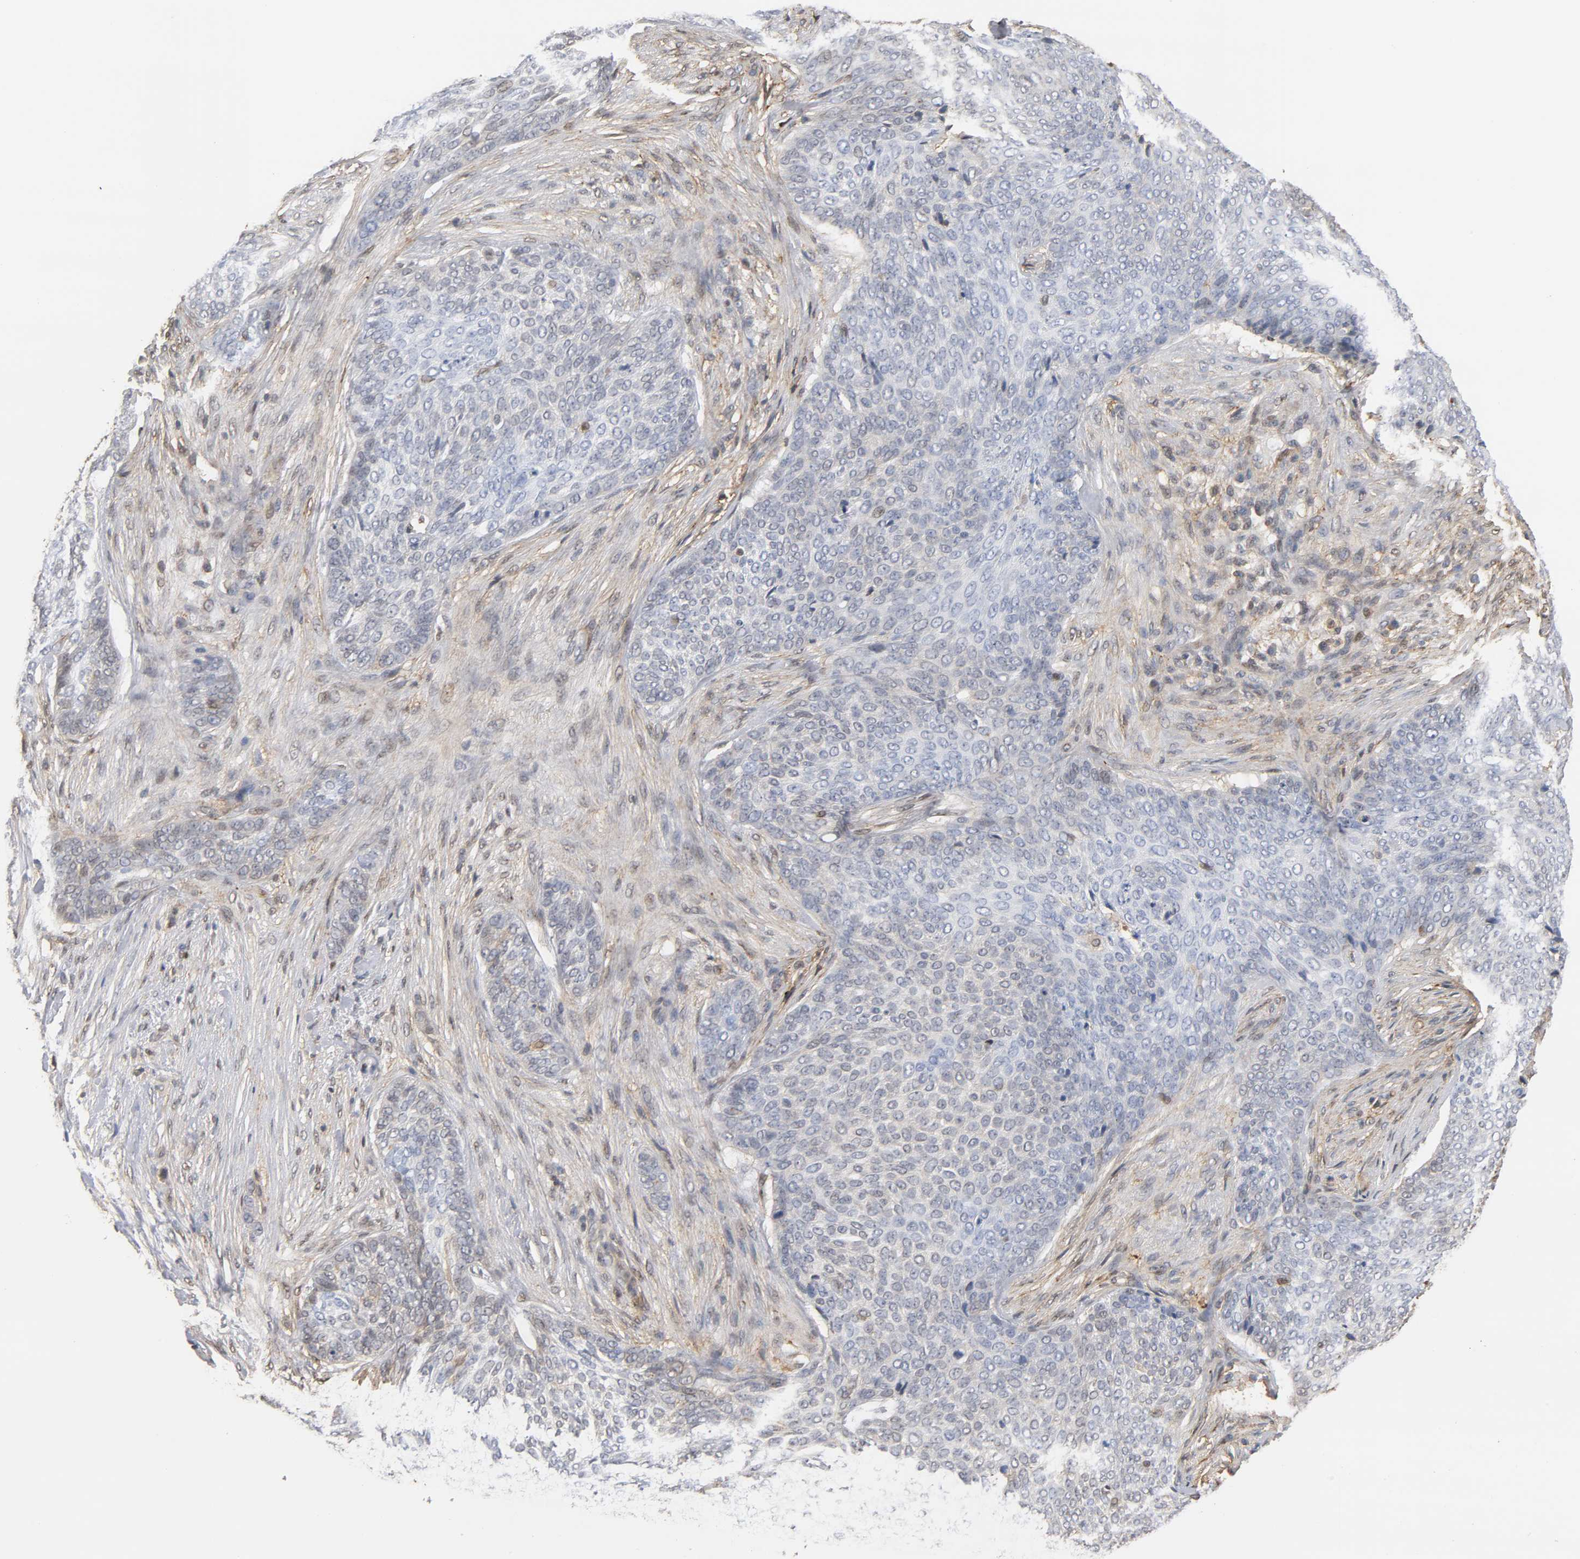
{"staining": {"intensity": "negative", "quantity": "none", "location": "none"}, "tissue": "skin cancer", "cell_type": "Tumor cells", "image_type": "cancer", "snomed": [{"axis": "morphology", "description": "Basal cell carcinoma"}, {"axis": "topography", "description": "Skin"}], "caption": "Immunohistochemistry histopathology image of skin basal cell carcinoma stained for a protein (brown), which demonstrates no expression in tumor cells.", "gene": "ANXA11", "patient": {"sex": "male", "age": 91}}